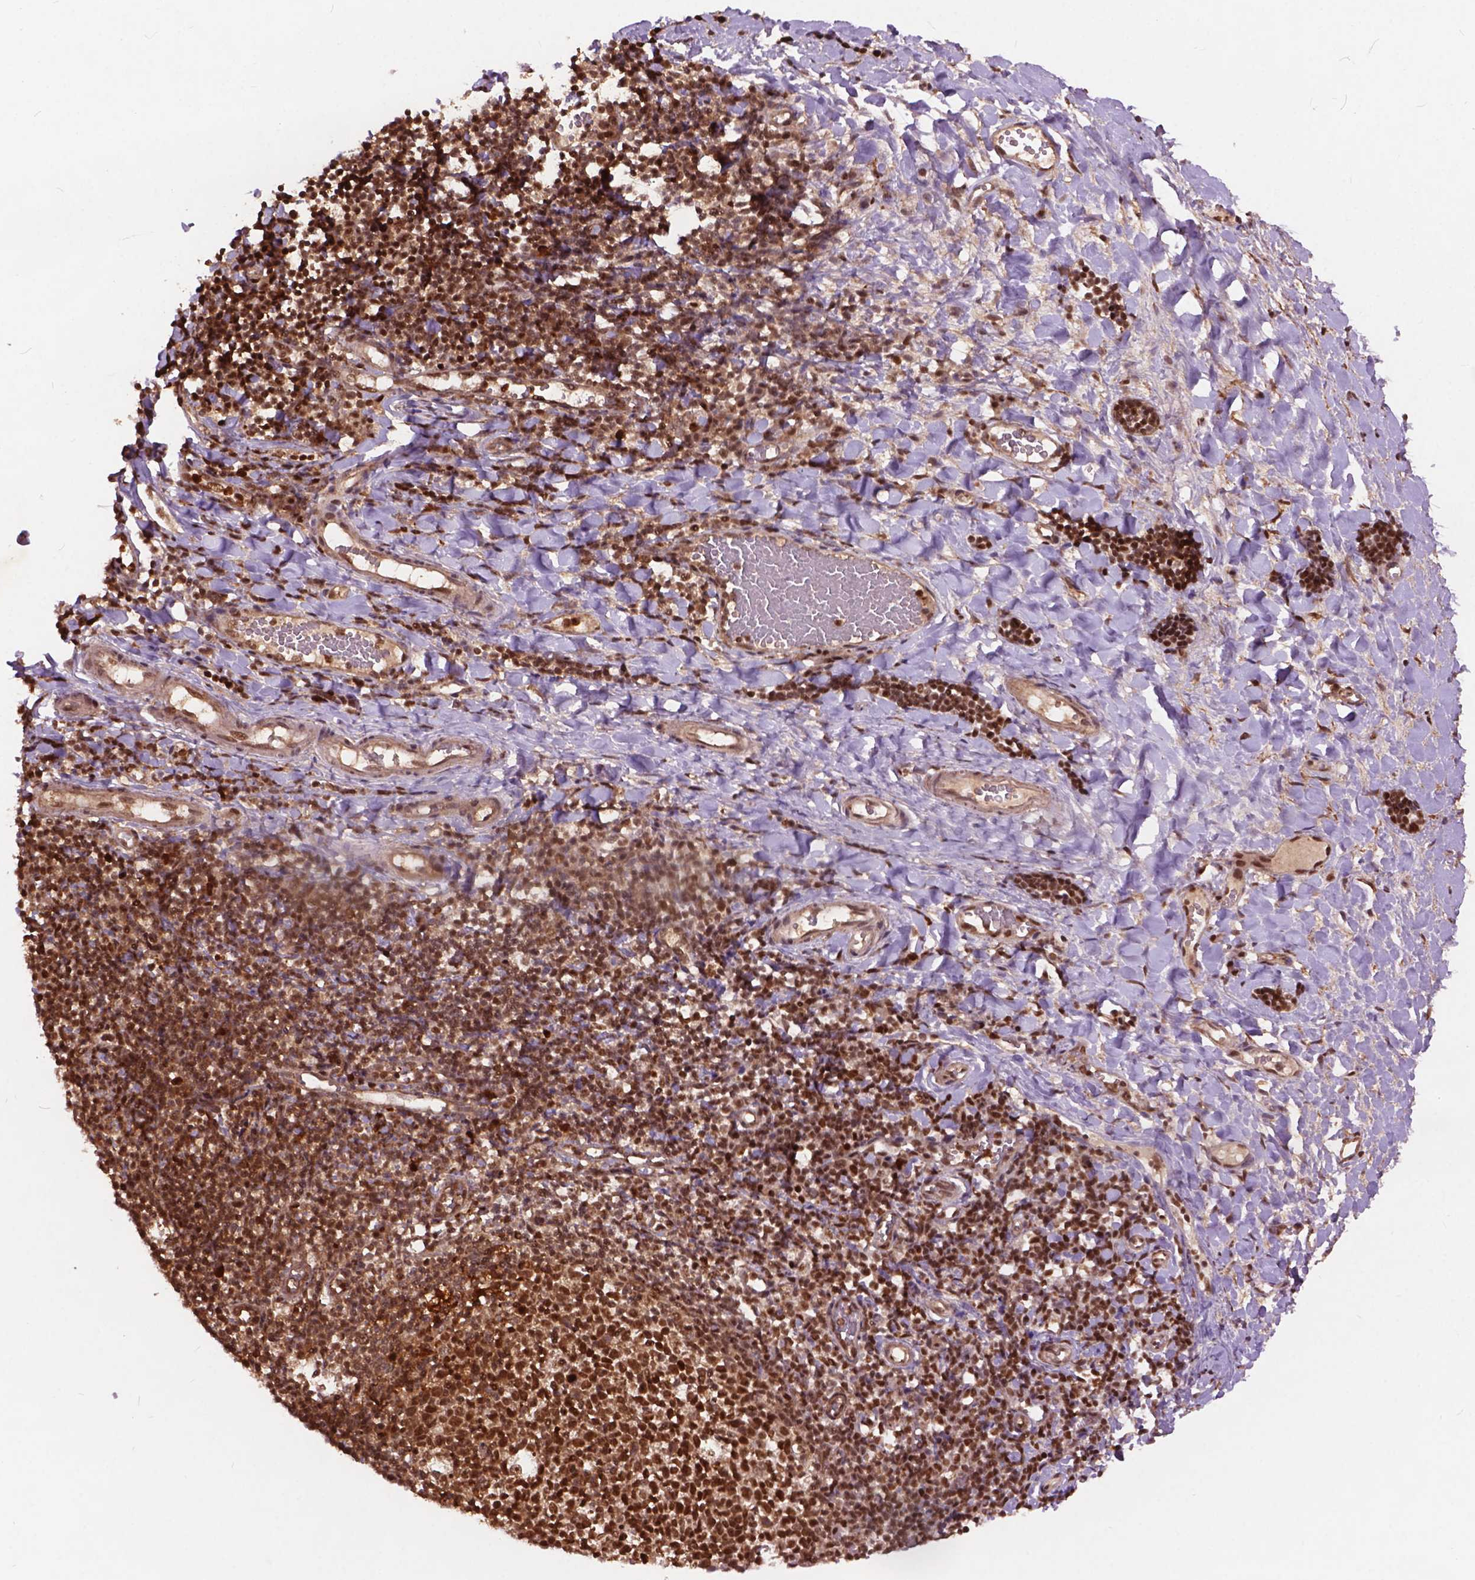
{"staining": {"intensity": "strong", "quantity": ">75%", "location": "nuclear"}, "tissue": "tonsil", "cell_type": "Germinal center cells", "image_type": "normal", "snomed": [{"axis": "morphology", "description": "Normal tissue, NOS"}, {"axis": "topography", "description": "Tonsil"}], "caption": "This is a micrograph of immunohistochemistry (IHC) staining of unremarkable tonsil, which shows strong positivity in the nuclear of germinal center cells.", "gene": "ANP32A", "patient": {"sex": "female", "age": 10}}